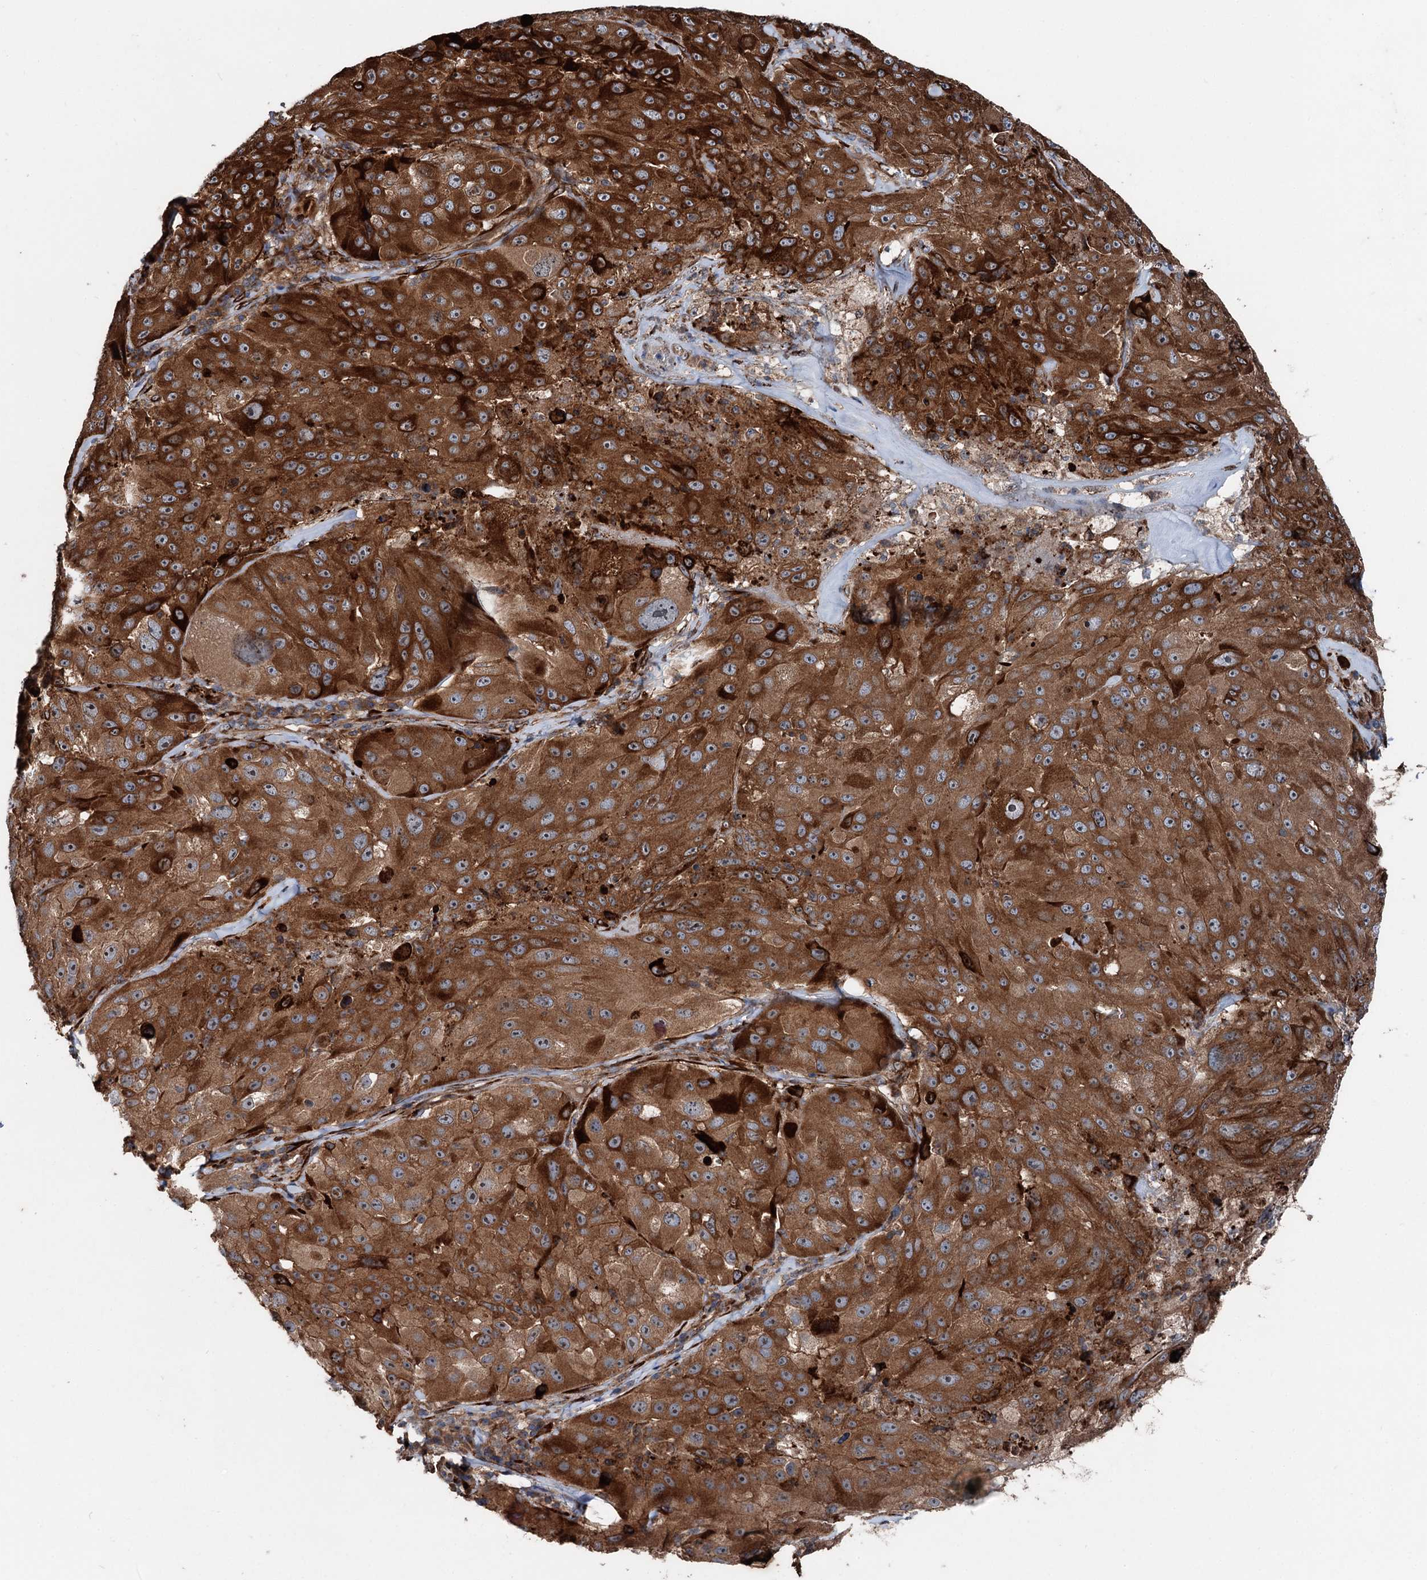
{"staining": {"intensity": "strong", "quantity": ">75%", "location": "cytoplasmic/membranous,nuclear"}, "tissue": "melanoma", "cell_type": "Tumor cells", "image_type": "cancer", "snomed": [{"axis": "morphology", "description": "Malignant melanoma, Metastatic site"}, {"axis": "topography", "description": "Lymph node"}], "caption": "Brown immunohistochemical staining in melanoma exhibits strong cytoplasmic/membranous and nuclear expression in about >75% of tumor cells.", "gene": "DDIAS", "patient": {"sex": "male", "age": 62}}